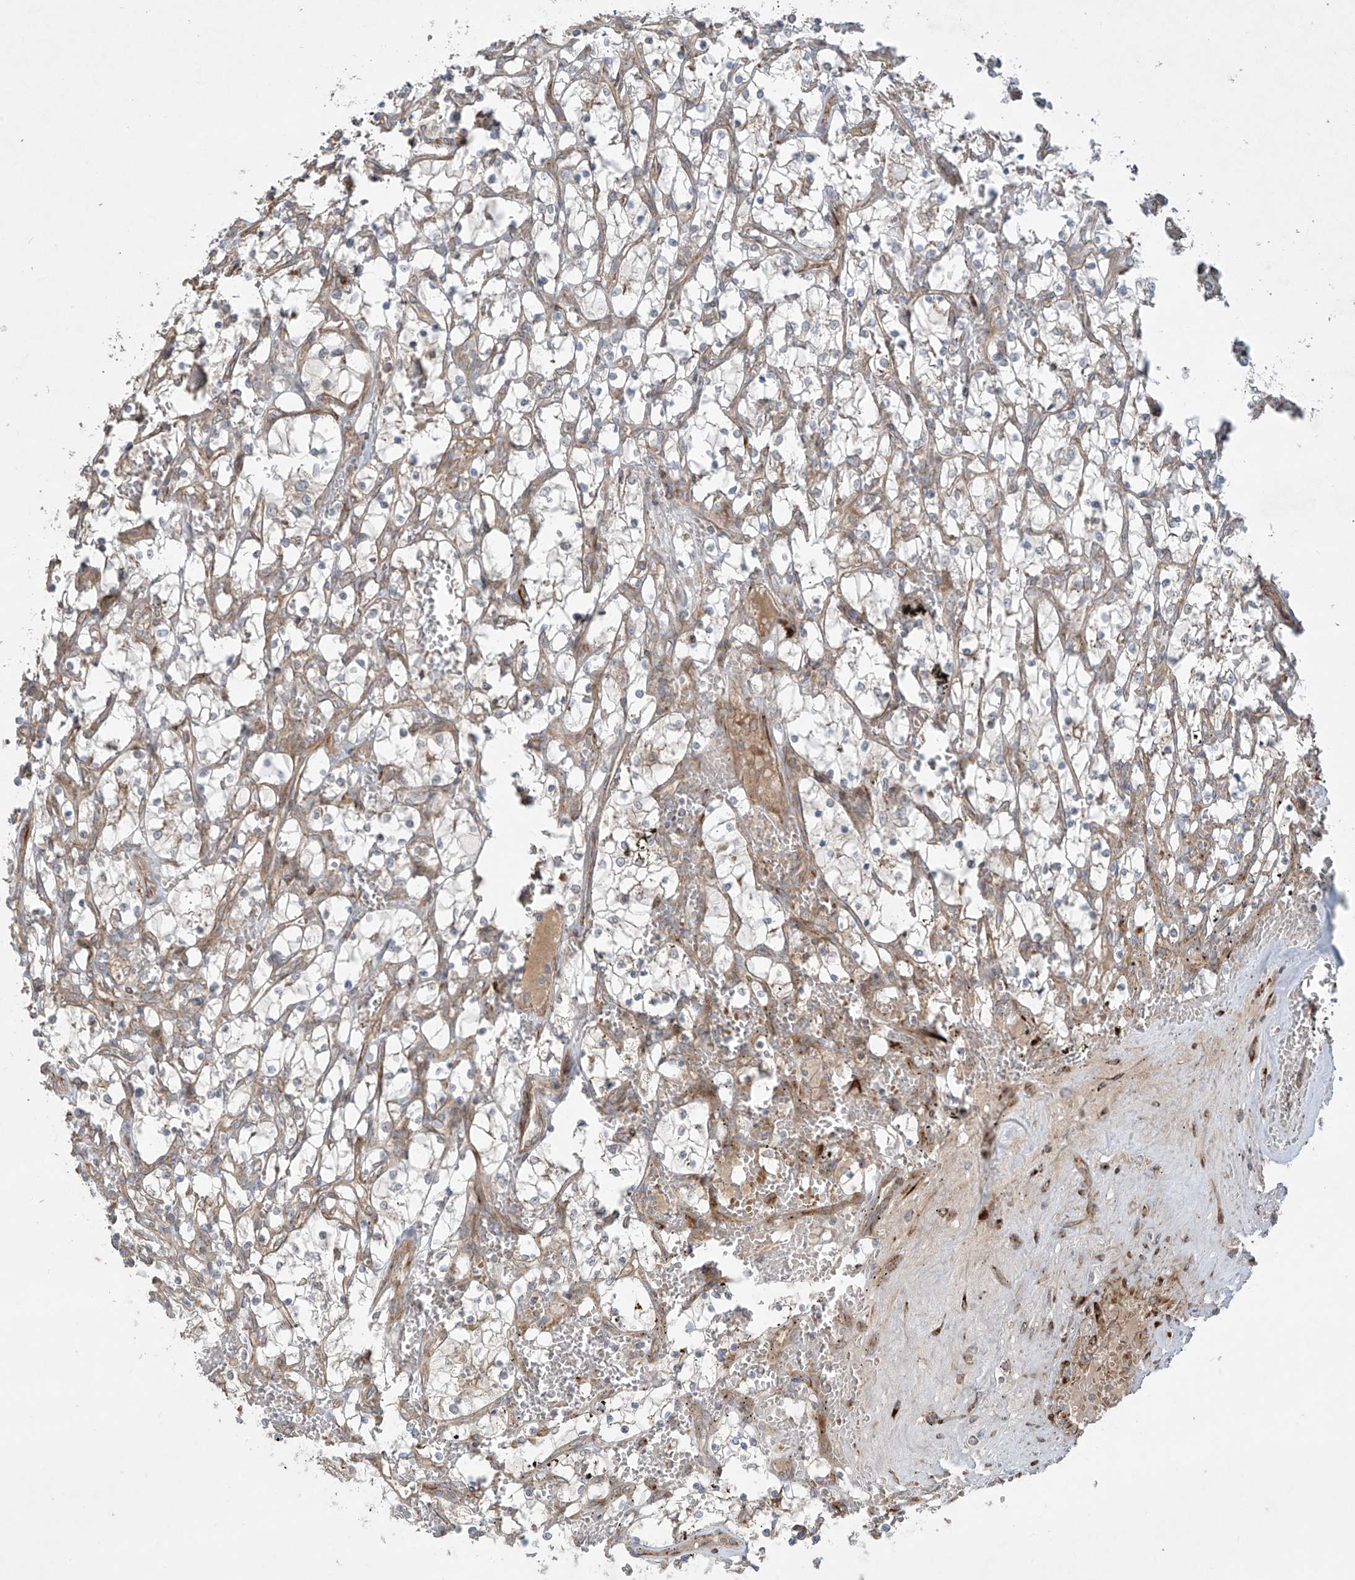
{"staining": {"intensity": "weak", "quantity": "<25%", "location": "cytoplasmic/membranous"}, "tissue": "renal cancer", "cell_type": "Tumor cells", "image_type": "cancer", "snomed": [{"axis": "morphology", "description": "Adenocarcinoma, NOS"}, {"axis": "topography", "description": "Kidney"}], "caption": "There is no significant staining in tumor cells of renal adenocarcinoma. (DAB immunohistochemistry, high magnification).", "gene": "DDIT4", "patient": {"sex": "female", "age": 69}}